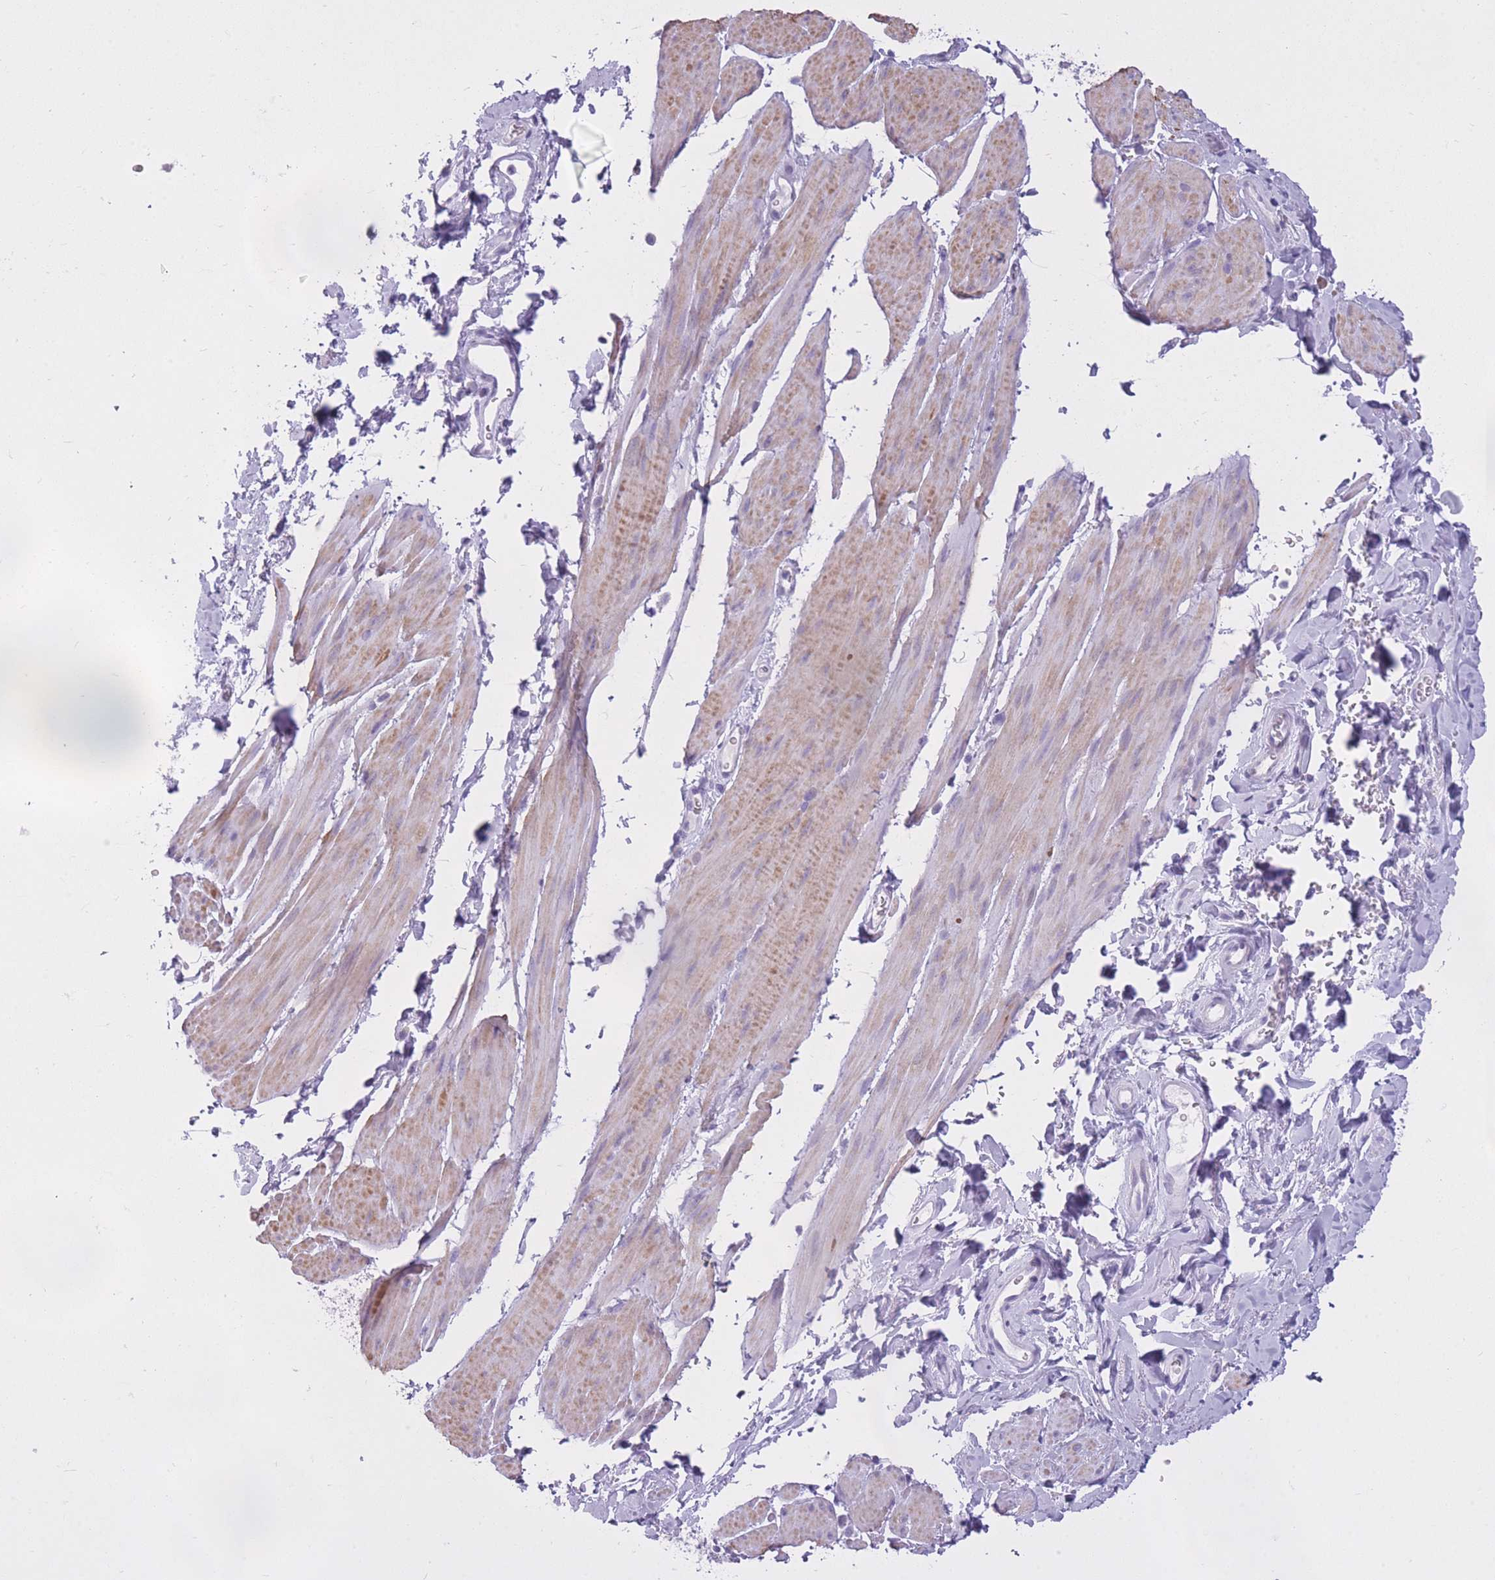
{"staining": {"intensity": "moderate", "quantity": "25%-75%", "location": "cytoplasmic/membranous"}, "tissue": "smooth muscle", "cell_type": "Smooth muscle cells", "image_type": "normal", "snomed": [{"axis": "morphology", "description": "Normal tissue, NOS"}, {"axis": "topography", "description": "Smooth muscle"}, {"axis": "topography", "description": "Peripheral nerve tissue"}], "caption": "The image exhibits immunohistochemical staining of benign smooth muscle. There is moderate cytoplasmic/membranous positivity is present in approximately 25%-75% of smooth muscle cells. The protein of interest is shown in brown color, while the nuclei are stained blue.", "gene": "GOLGA6A", "patient": {"sex": "male", "age": 69}}